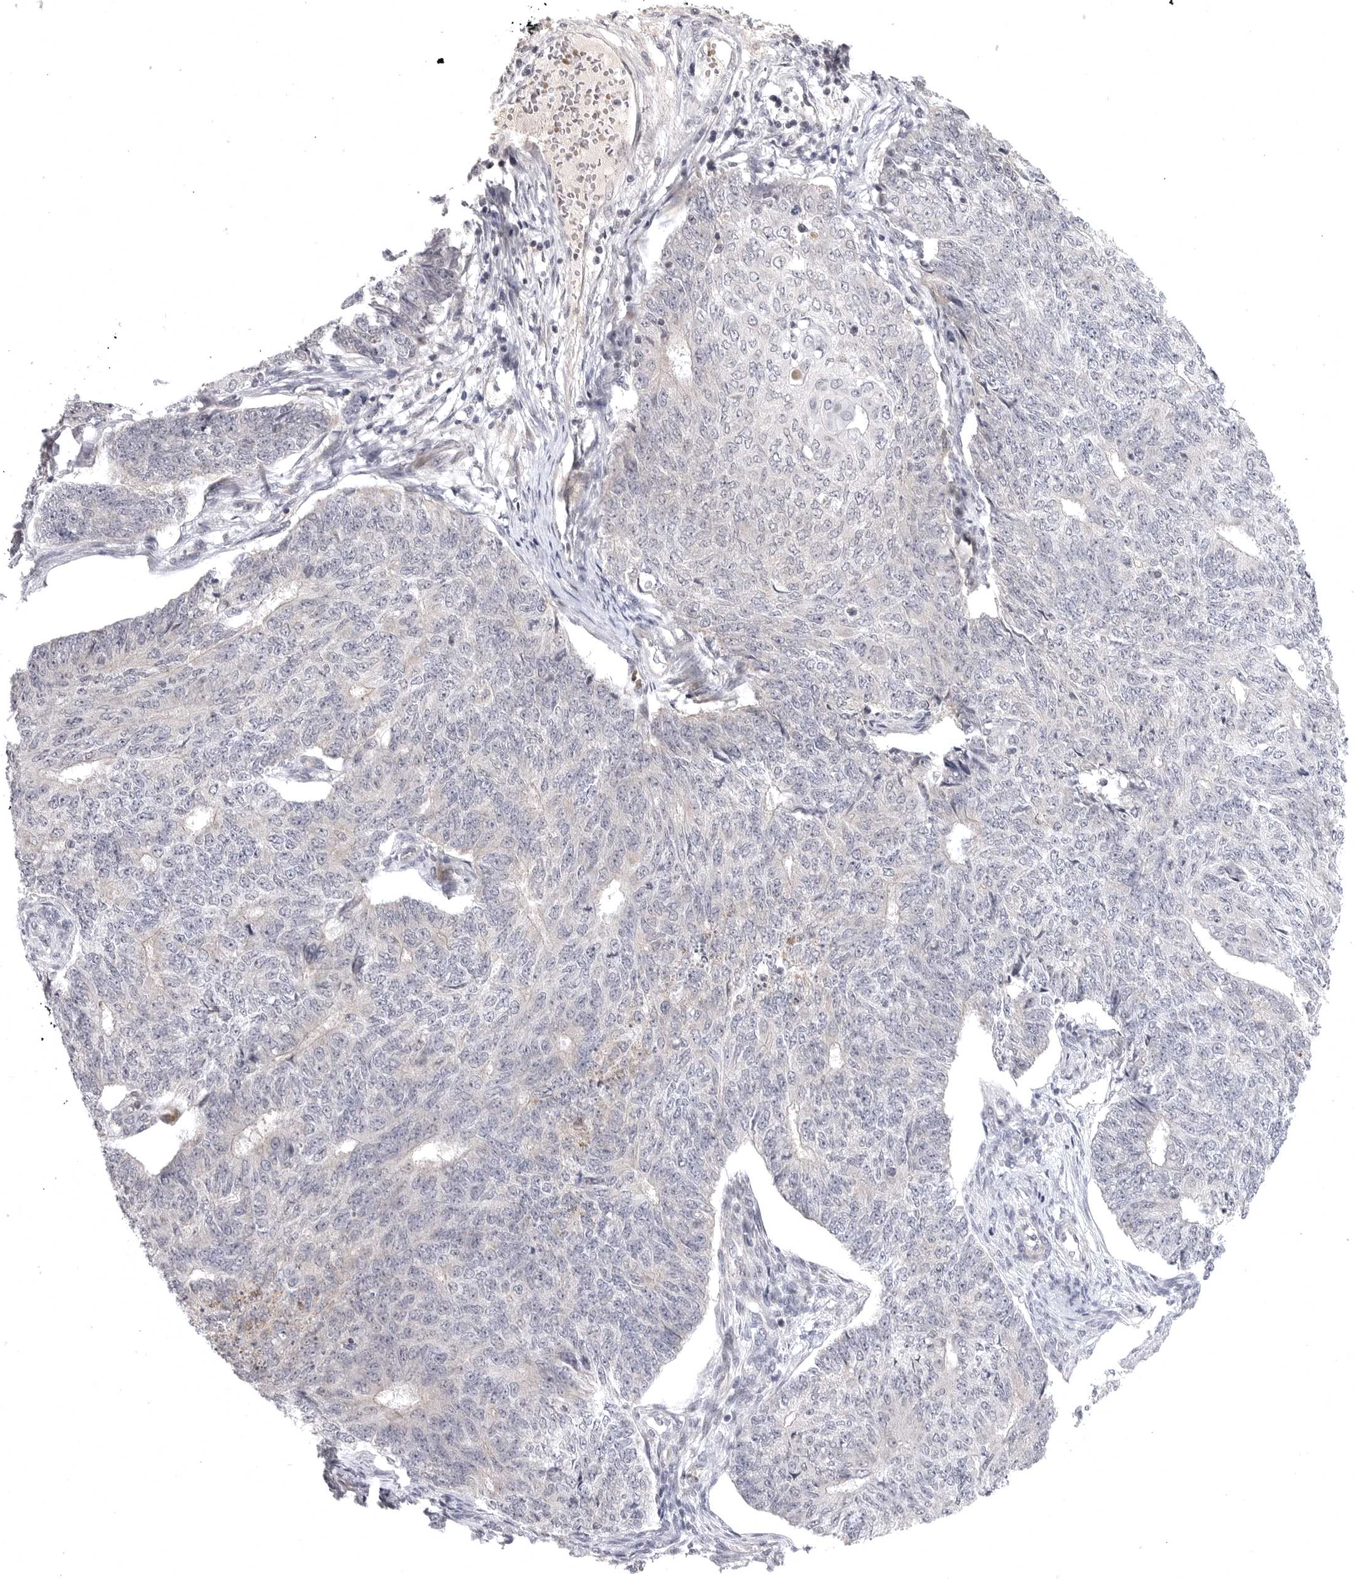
{"staining": {"intensity": "negative", "quantity": "none", "location": "none"}, "tissue": "endometrial cancer", "cell_type": "Tumor cells", "image_type": "cancer", "snomed": [{"axis": "morphology", "description": "Adenocarcinoma, NOS"}, {"axis": "topography", "description": "Endometrium"}], "caption": "Tumor cells show no significant protein expression in endometrial cancer.", "gene": "CD300LD", "patient": {"sex": "female", "age": 32}}